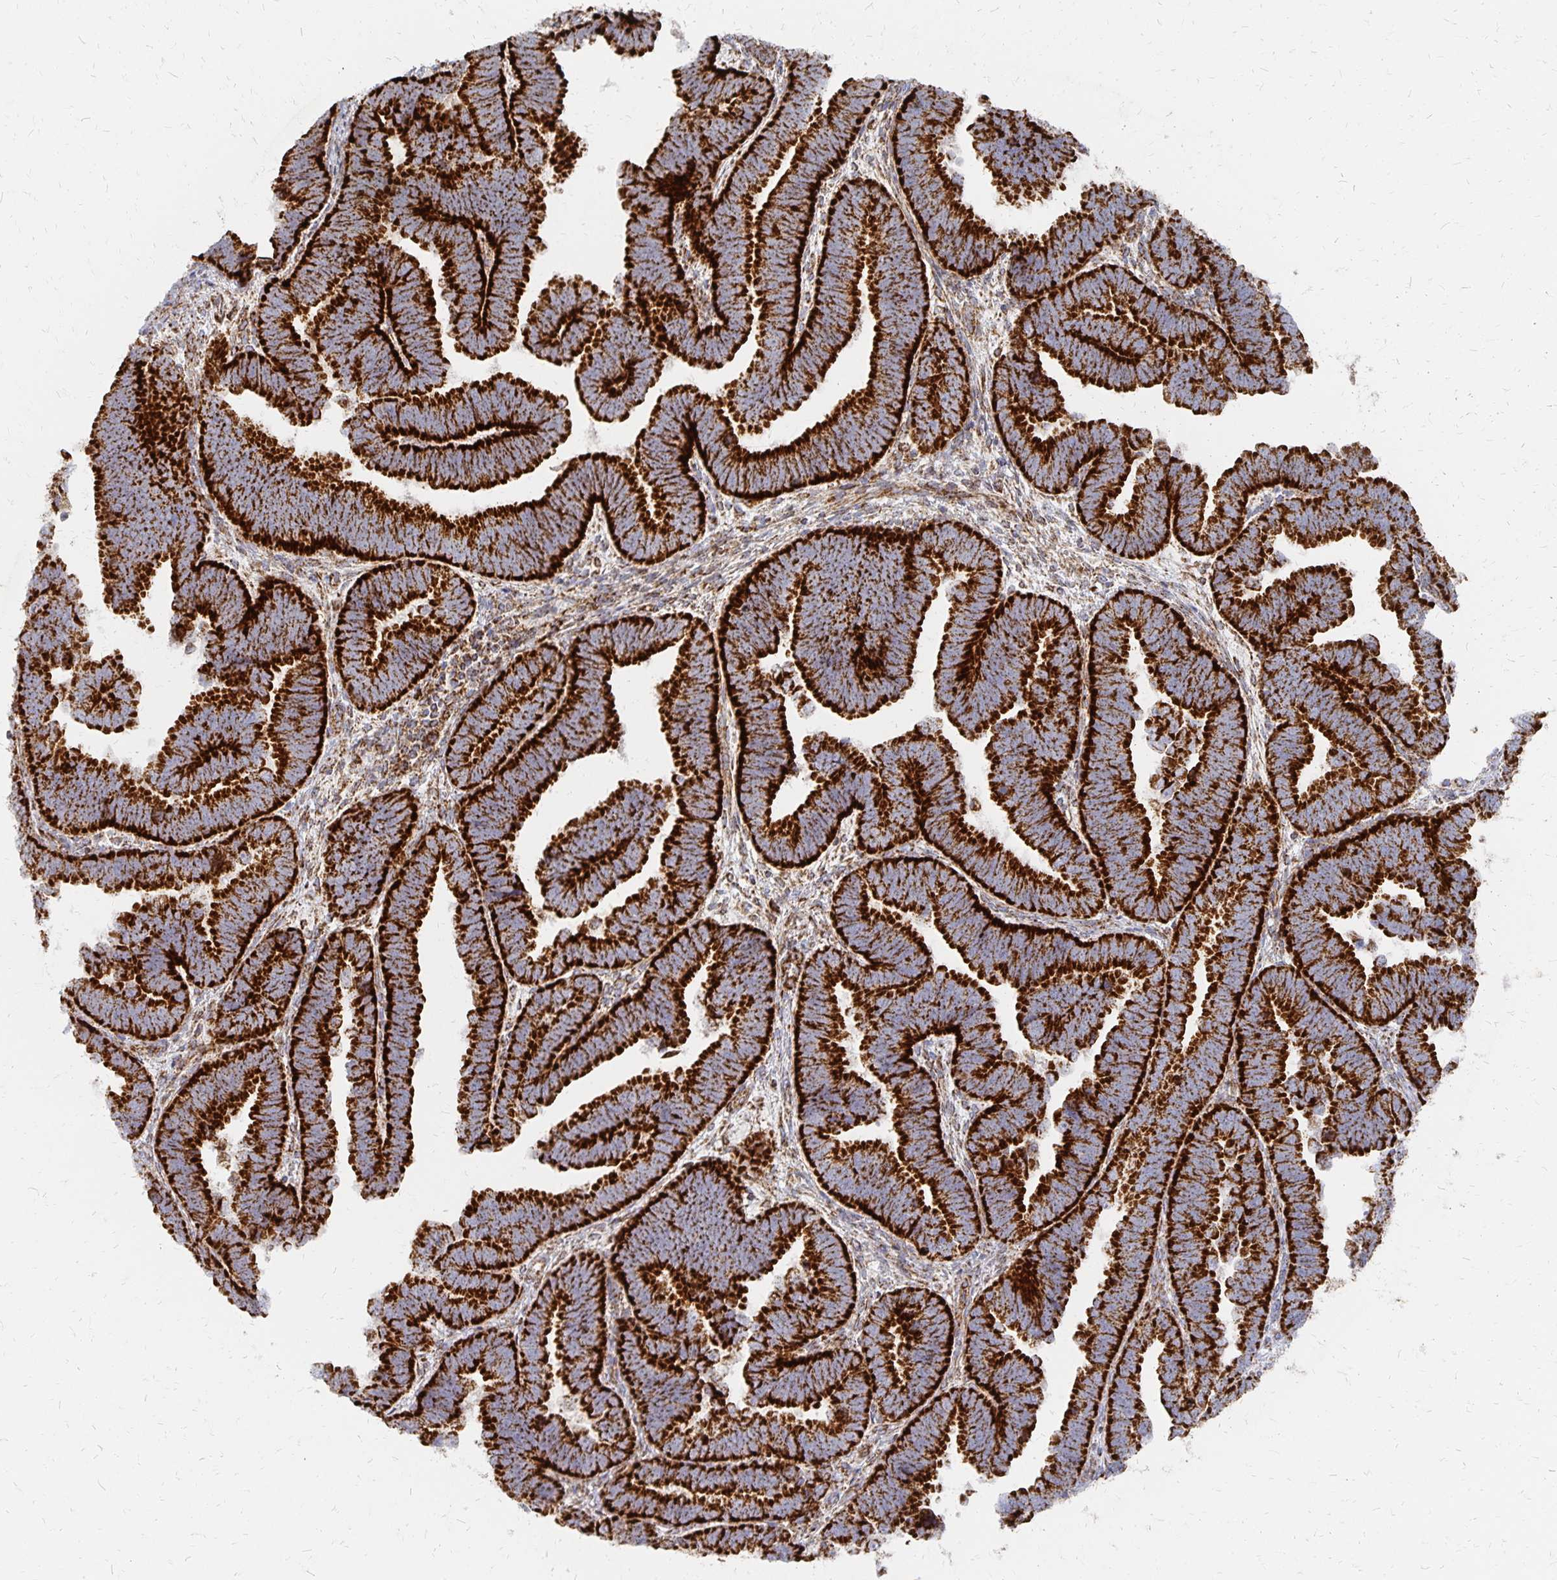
{"staining": {"intensity": "strong", "quantity": ">75%", "location": "cytoplasmic/membranous"}, "tissue": "endometrial cancer", "cell_type": "Tumor cells", "image_type": "cancer", "snomed": [{"axis": "morphology", "description": "Adenocarcinoma, NOS"}, {"axis": "topography", "description": "Endometrium"}], "caption": "Endometrial cancer was stained to show a protein in brown. There is high levels of strong cytoplasmic/membranous positivity in approximately >75% of tumor cells.", "gene": "STOML2", "patient": {"sex": "female", "age": 75}}